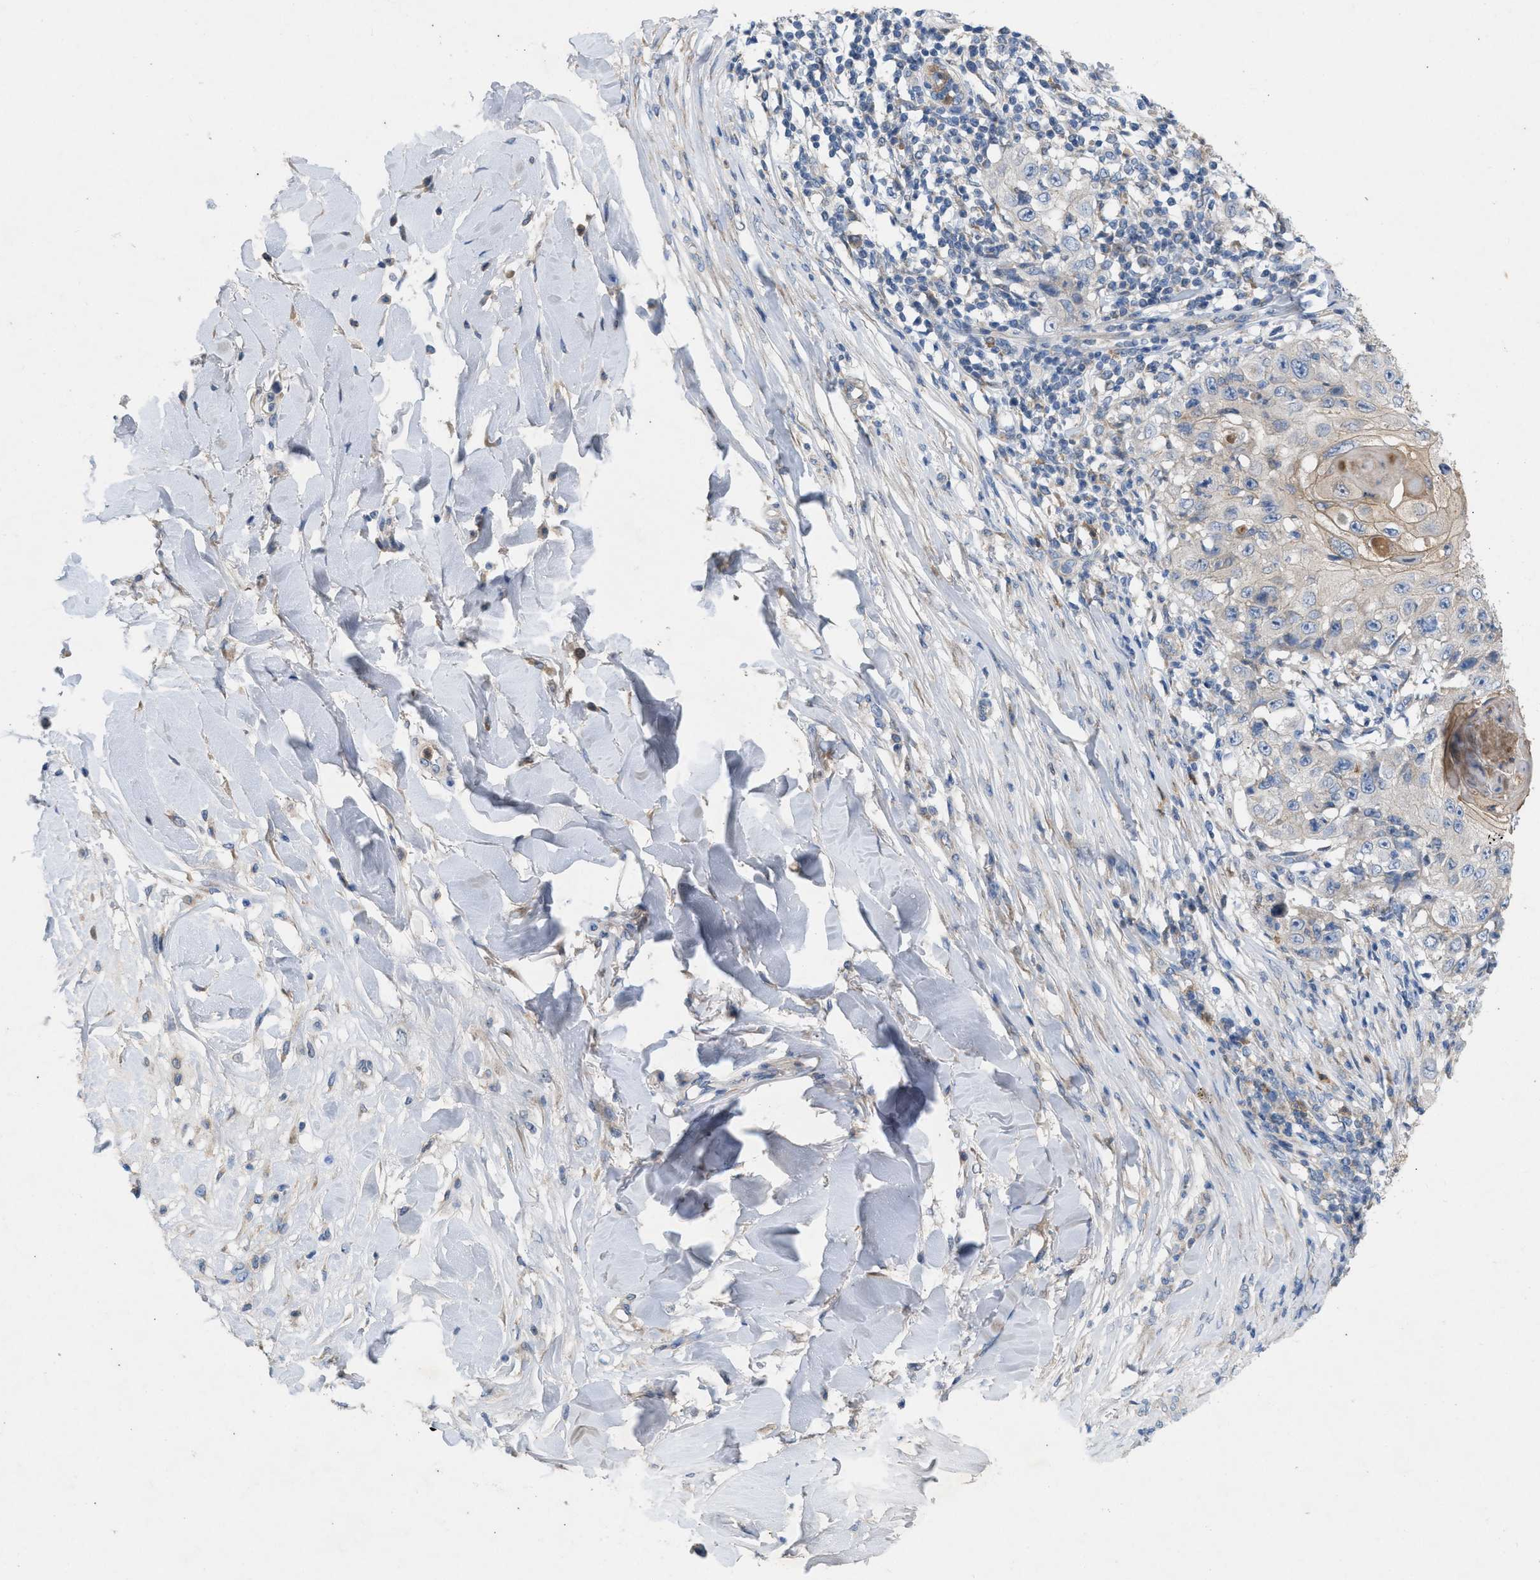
{"staining": {"intensity": "negative", "quantity": "none", "location": "none"}, "tissue": "skin cancer", "cell_type": "Tumor cells", "image_type": "cancer", "snomed": [{"axis": "morphology", "description": "Squamous cell carcinoma, NOS"}, {"axis": "topography", "description": "Skin"}], "caption": "IHC micrograph of neoplastic tissue: human skin cancer stained with DAB demonstrates no significant protein expression in tumor cells. The staining was performed using DAB (3,3'-diaminobenzidine) to visualize the protein expression in brown, while the nuclei were stained in blue with hematoxylin (Magnification: 20x).", "gene": "PLPPR5", "patient": {"sex": "male", "age": 86}}